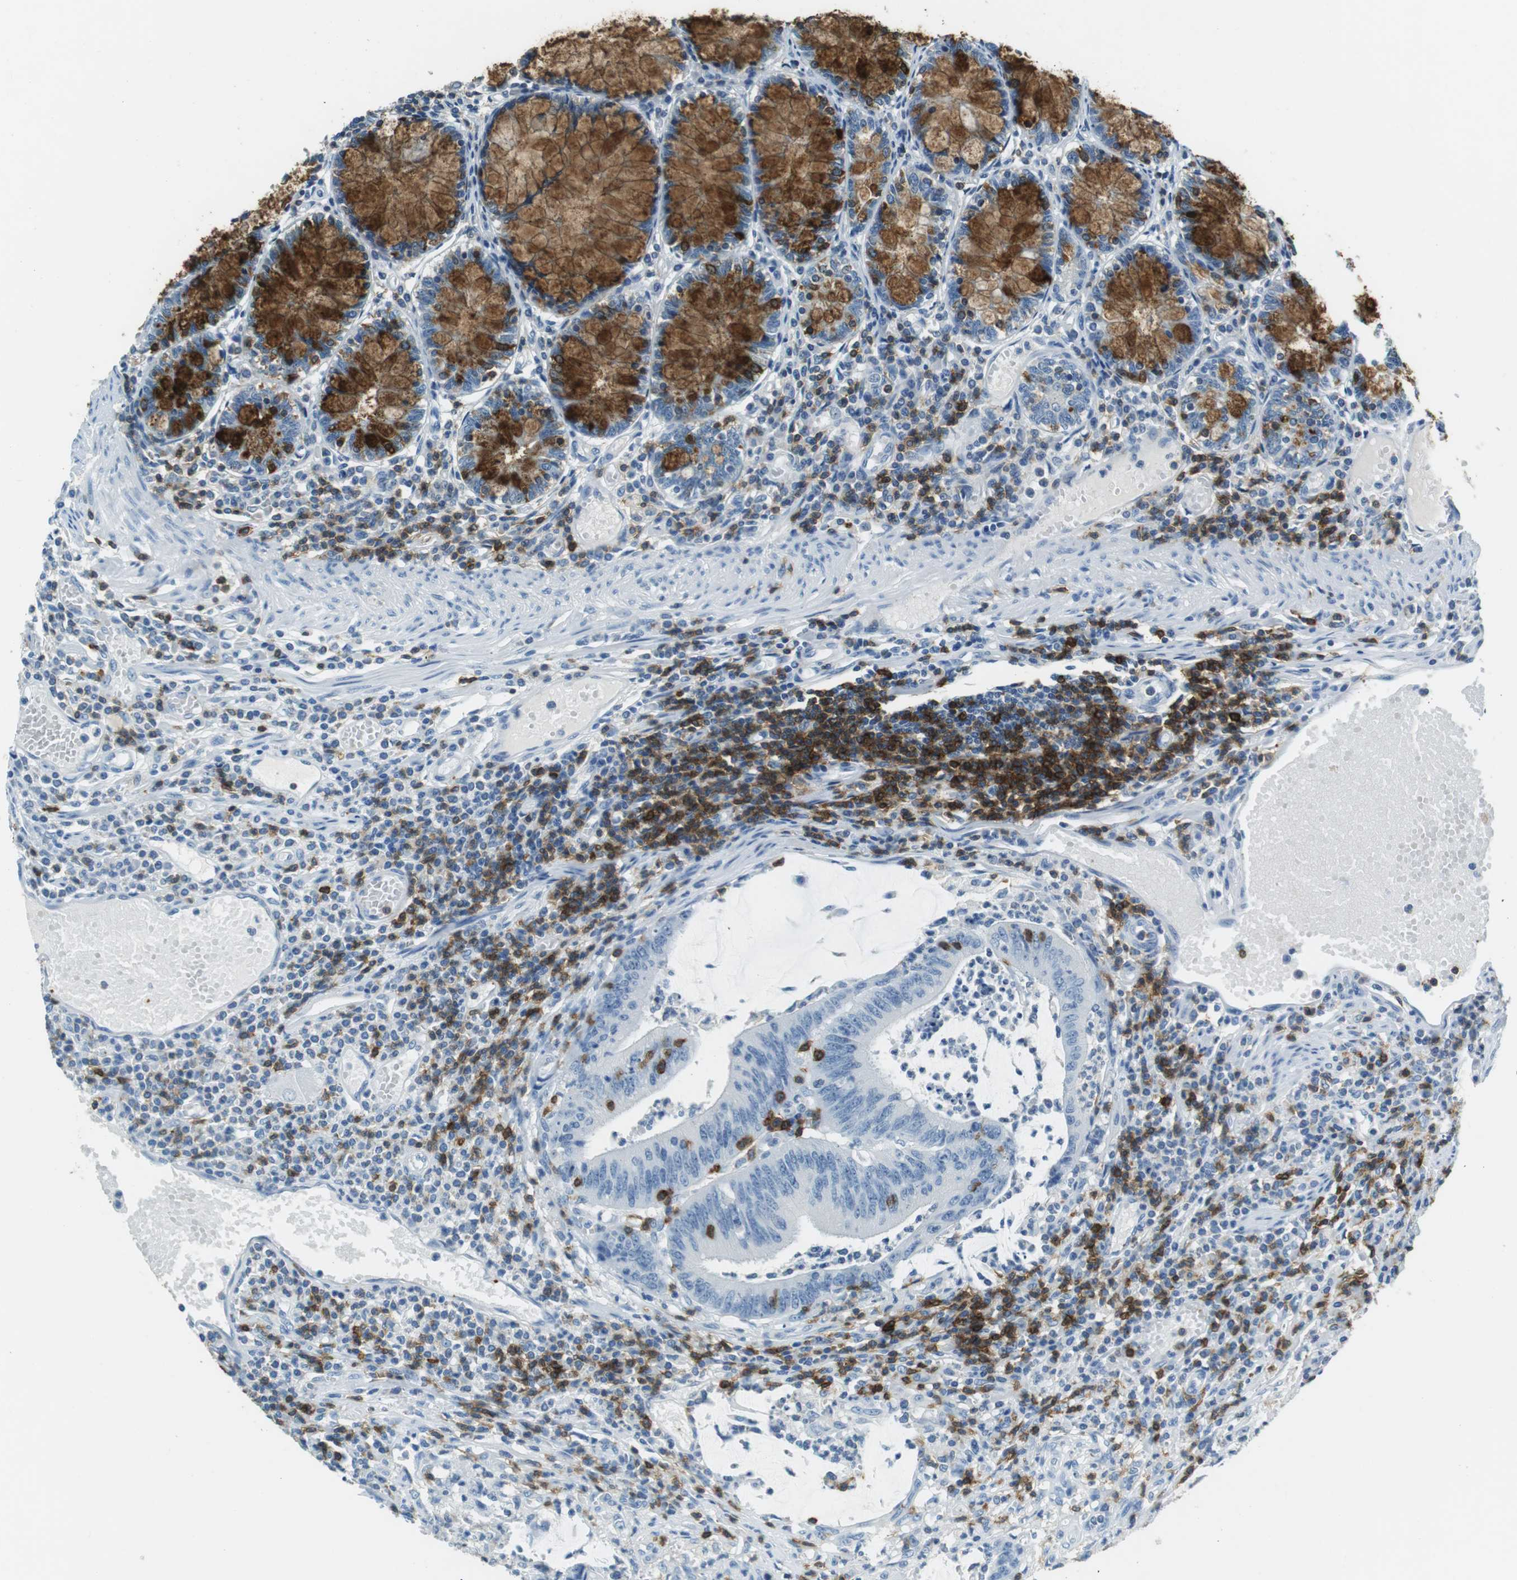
{"staining": {"intensity": "negative", "quantity": "none", "location": "none"}, "tissue": "colorectal cancer", "cell_type": "Tumor cells", "image_type": "cancer", "snomed": [{"axis": "morphology", "description": "Adenocarcinoma, NOS"}, {"axis": "topography", "description": "Rectum"}], "caption": "Photomicrograph shows no significant protein positivity in tumor cells of colorectal adenocarcinoma.", "gene": "LAT", "patient": {"sex": "female", "age": 66}}